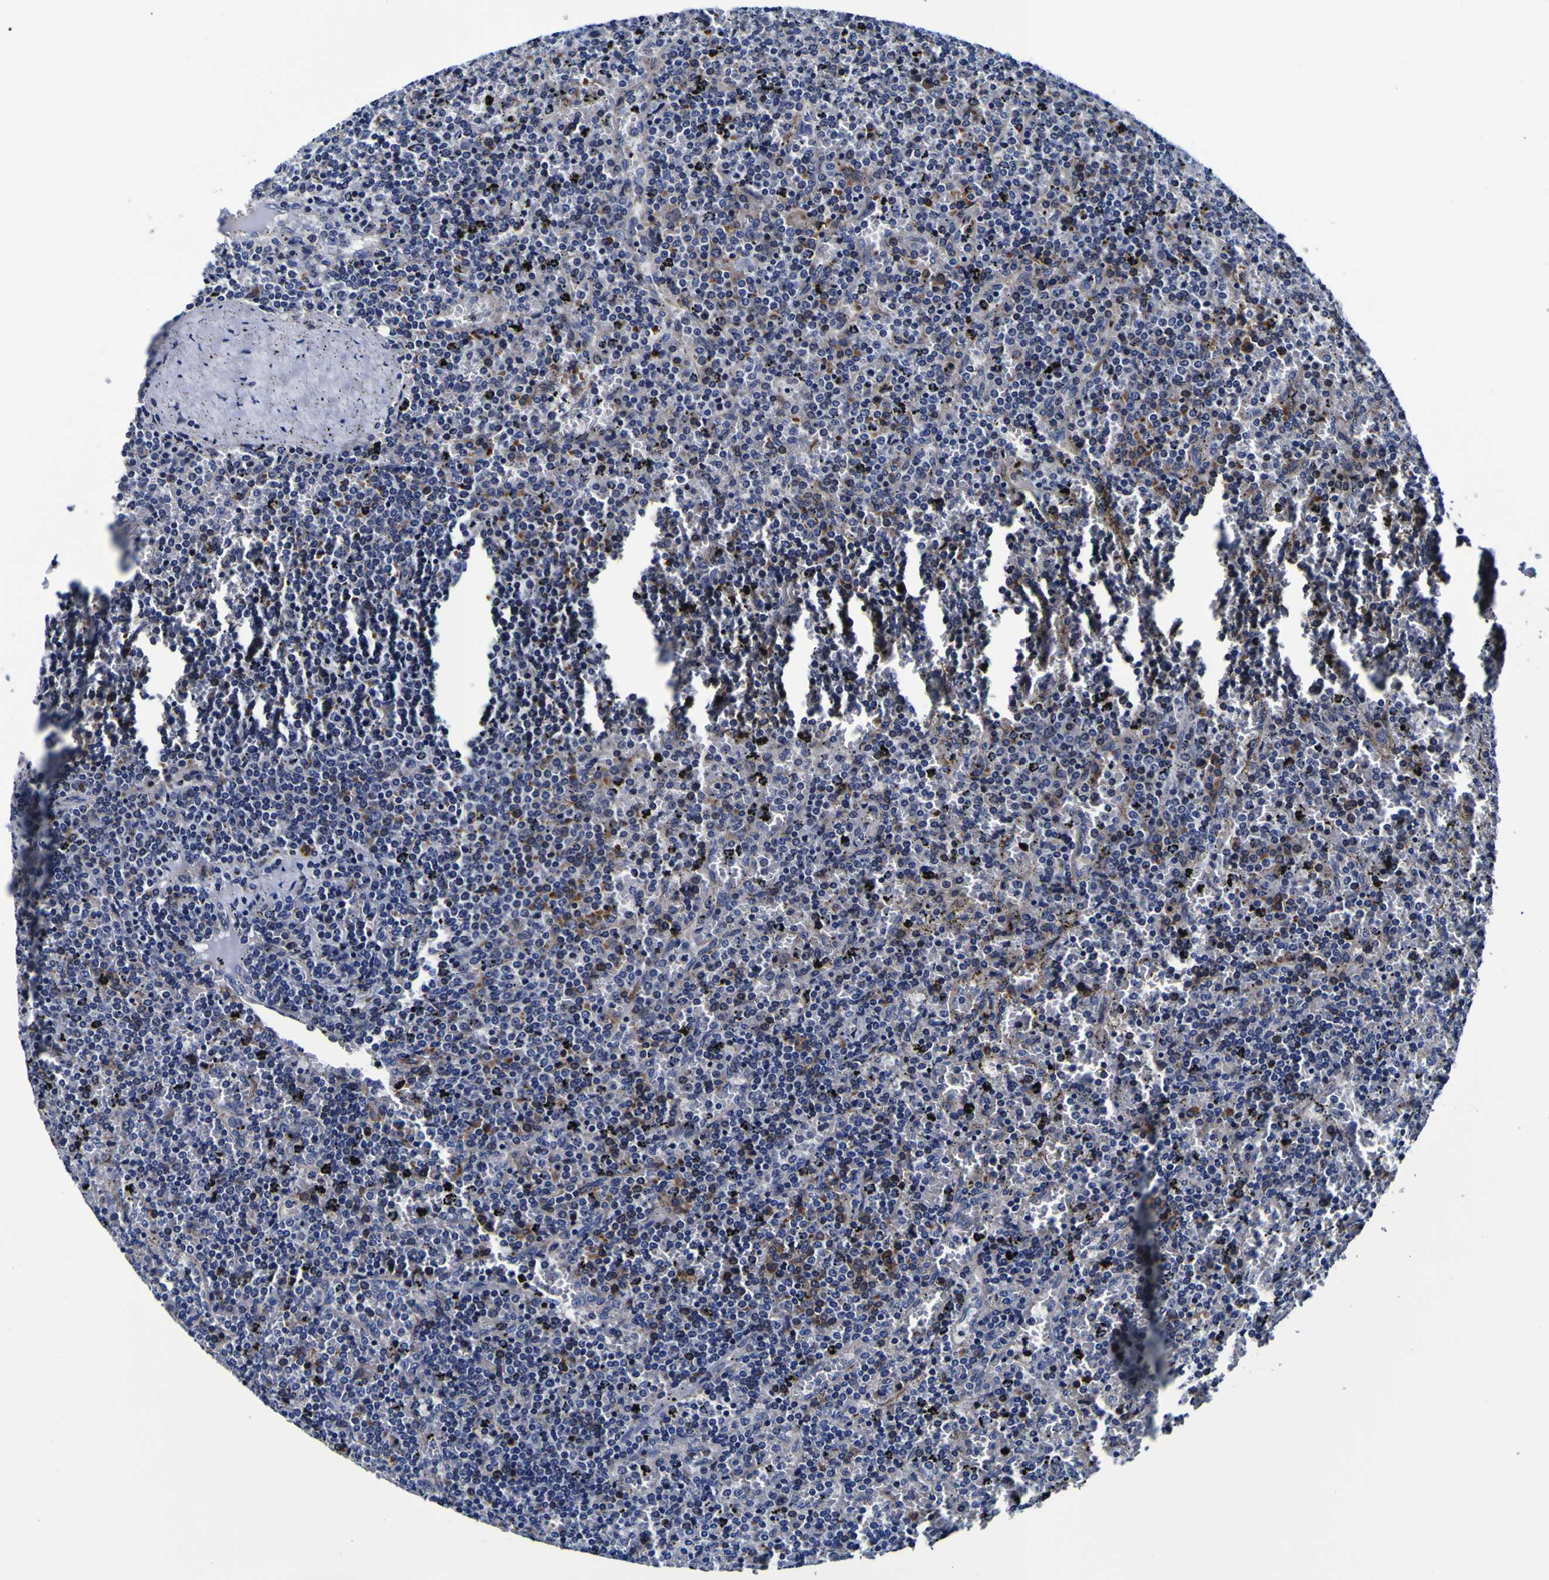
{"staining": {"intensity": "negative", "quantity": "none", "location": "none"}, "tissue": "lymphoma", "cell_type": "Tumor cells", "image_type": "cancer", "snomed": [{"axis": "morphology", "description": "Malignant lymphoma, non-Hodgkin's type, Low grade"}, {"axis": "topography", "description": "Spleen"}], "caption": "Immunohistochemistry of human low-grade malignant lymphoma, non-Hodgkin's type displays no expression in tumor cells. (Brightfield microscopy of DAB (3,3'-diaminobenzidine) IHC at high magnification).", "gene": "PDLIM4", "patient": {"sex": "female", "age": 77}}